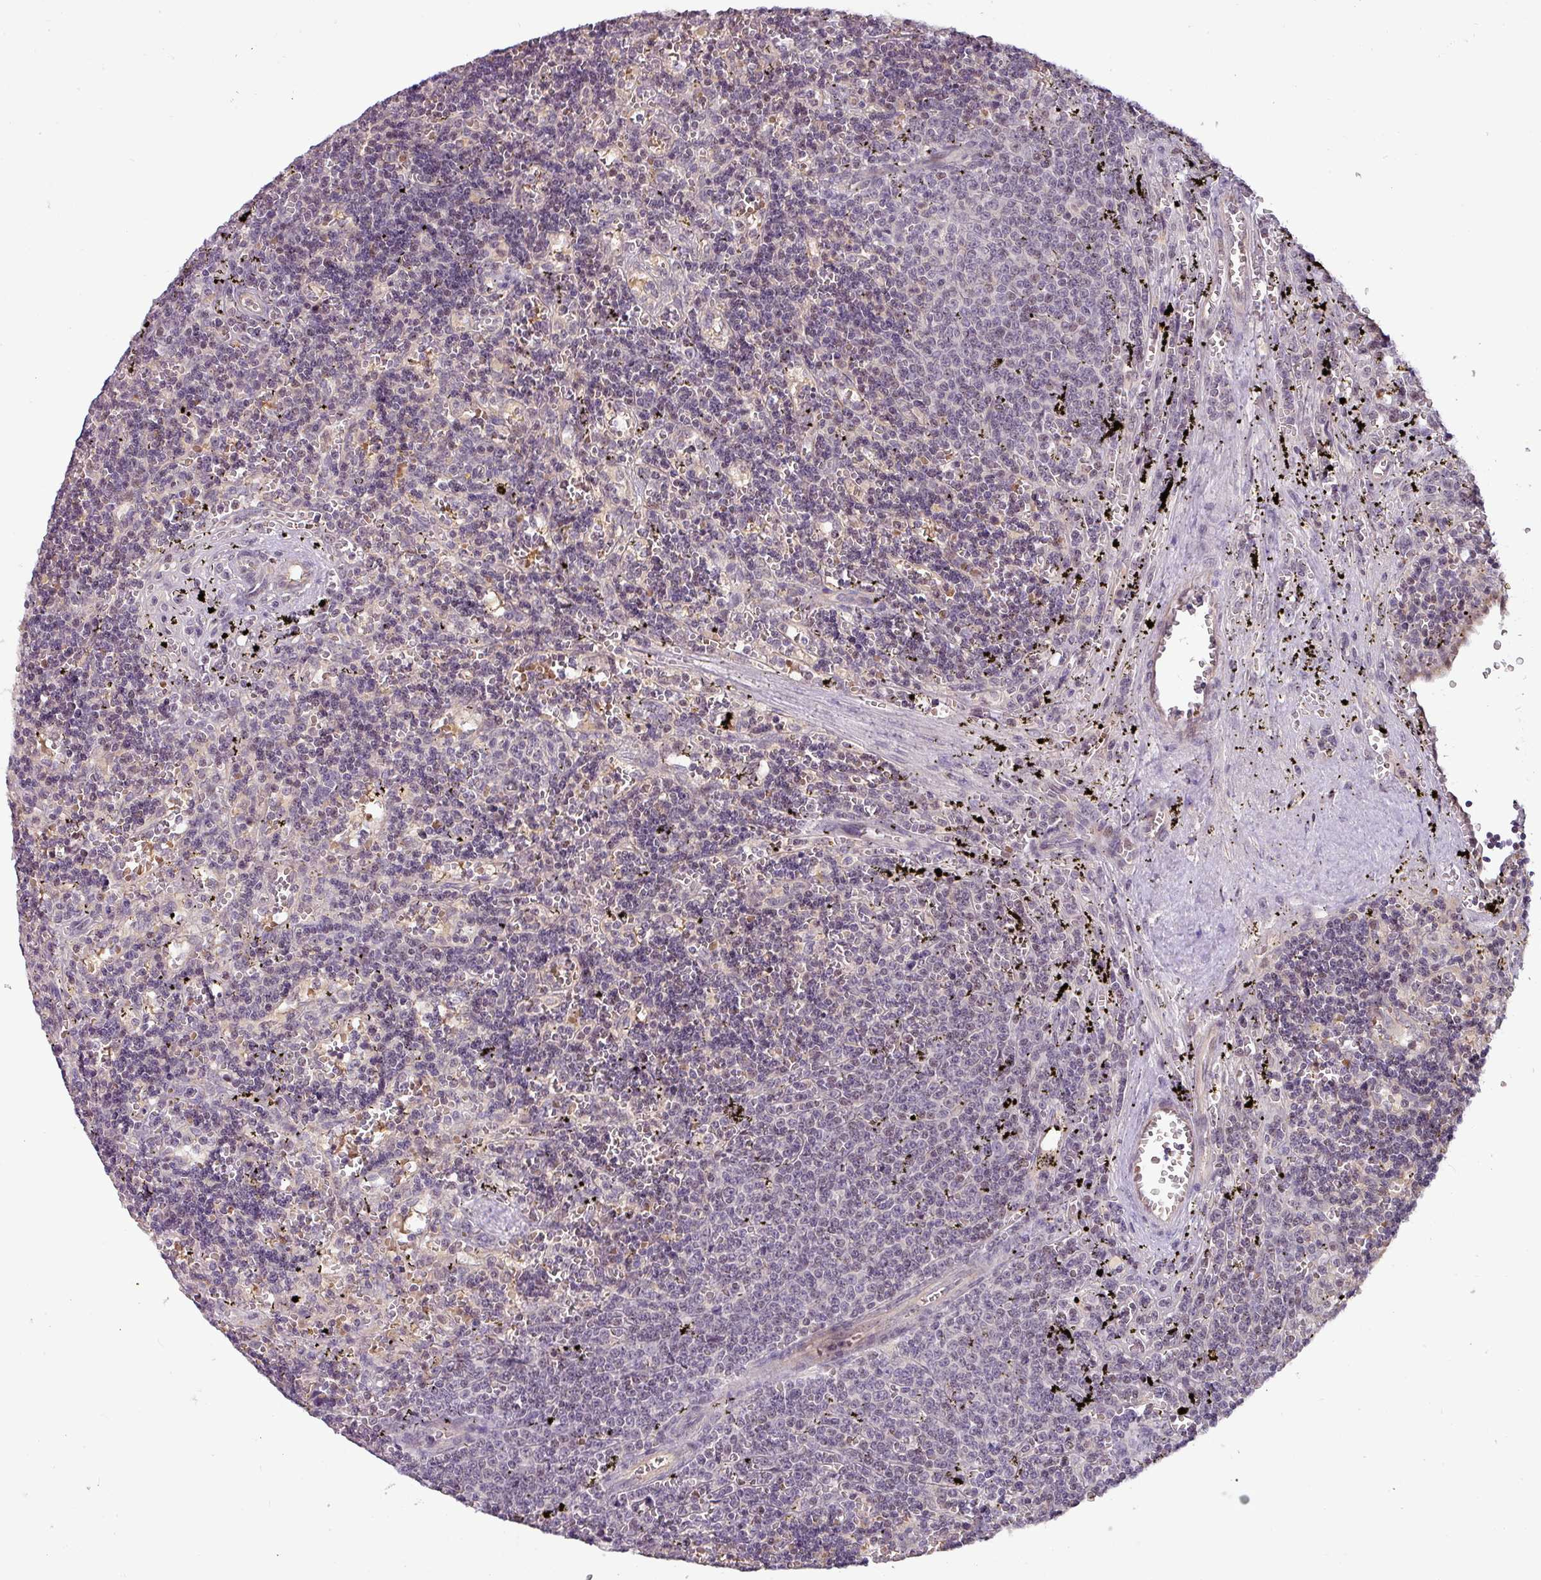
{"staining": {"intensity": "negative", "quantity": "none", "location": "none"}, "tissue": "lymphoma", "cell_type": "Tumor cells", "image_type": "cancer", "snomed": [{"axis": "morphology", "description": "Malignant lymphoma, non-Hodgkin's type, Low grade"}, {"axis": "topography", "description": "Spleen"}], "caption": "DAB (3,3'-diaminobenzidine) immunohistochemical staining of malignant lymphoma, non-Hodgkin's type (low-grade) shows no significant positivity in tumor cells.", "gene": "SLC5A10", "patient": {"sex": "male", "age": 60}}